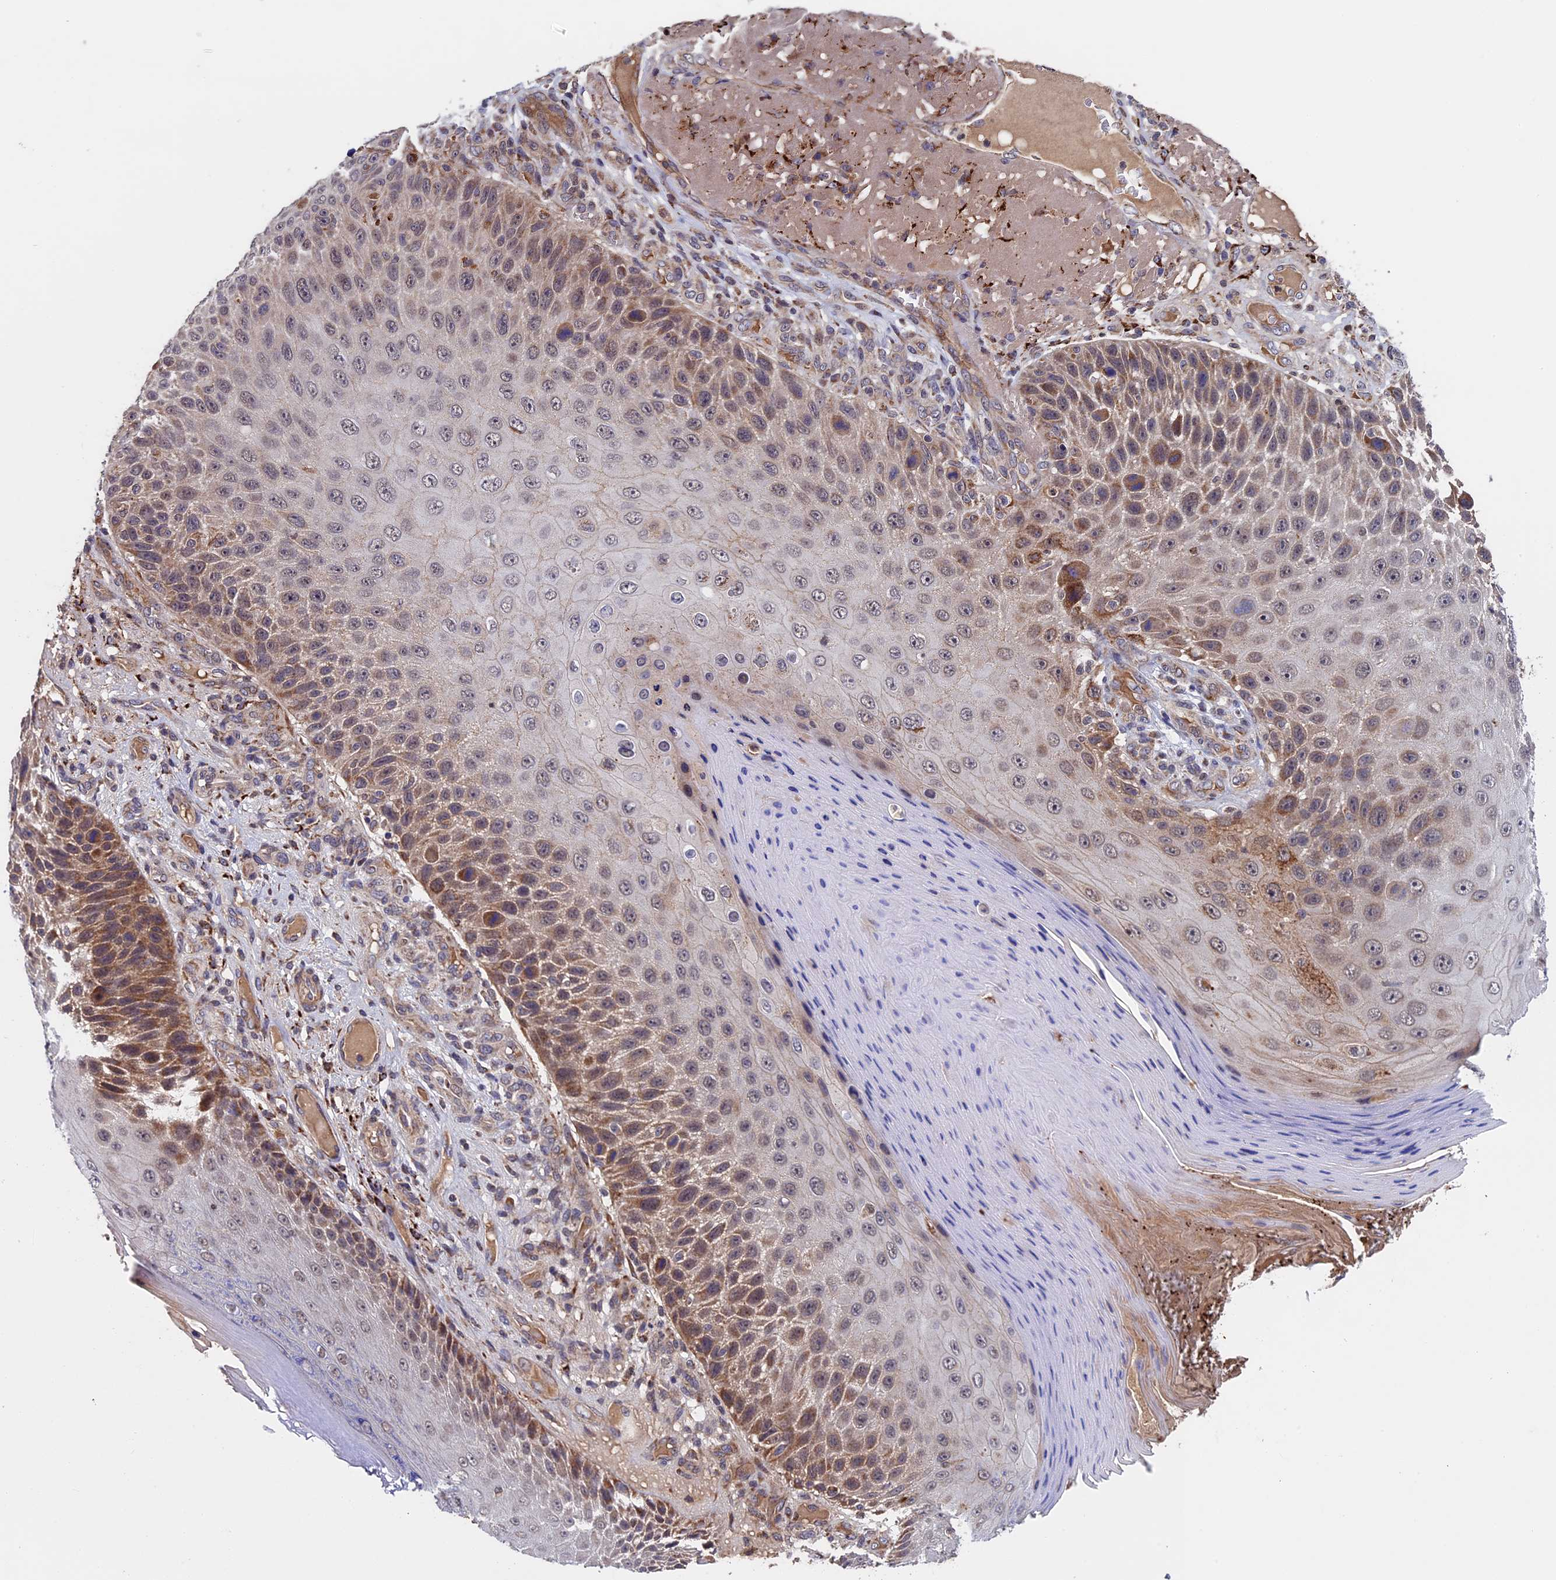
{"staining": {"intensity": "moderate", "quantity": ">75%", "location": "cytoplasmic/membranous"}, "tissue": "skin cancer", "cell_type": "Tumor cells", "image_type": "cancer", "snomed": [{"axis": "morphology", "description": "Squamous cell carcinoma, NOS"}, {"axis": "topography", "description": "Skin"}], "caption": "IHC micrograph of human skin cancer (squamous cell carcinoma) stained for a protein (brown), which displays medium levels of moderate cytoplasmic/membranous expression in approximately >75% of tumor cells.", "gene": "RNF17", "patient": {"sex": "female", "age": 88}}